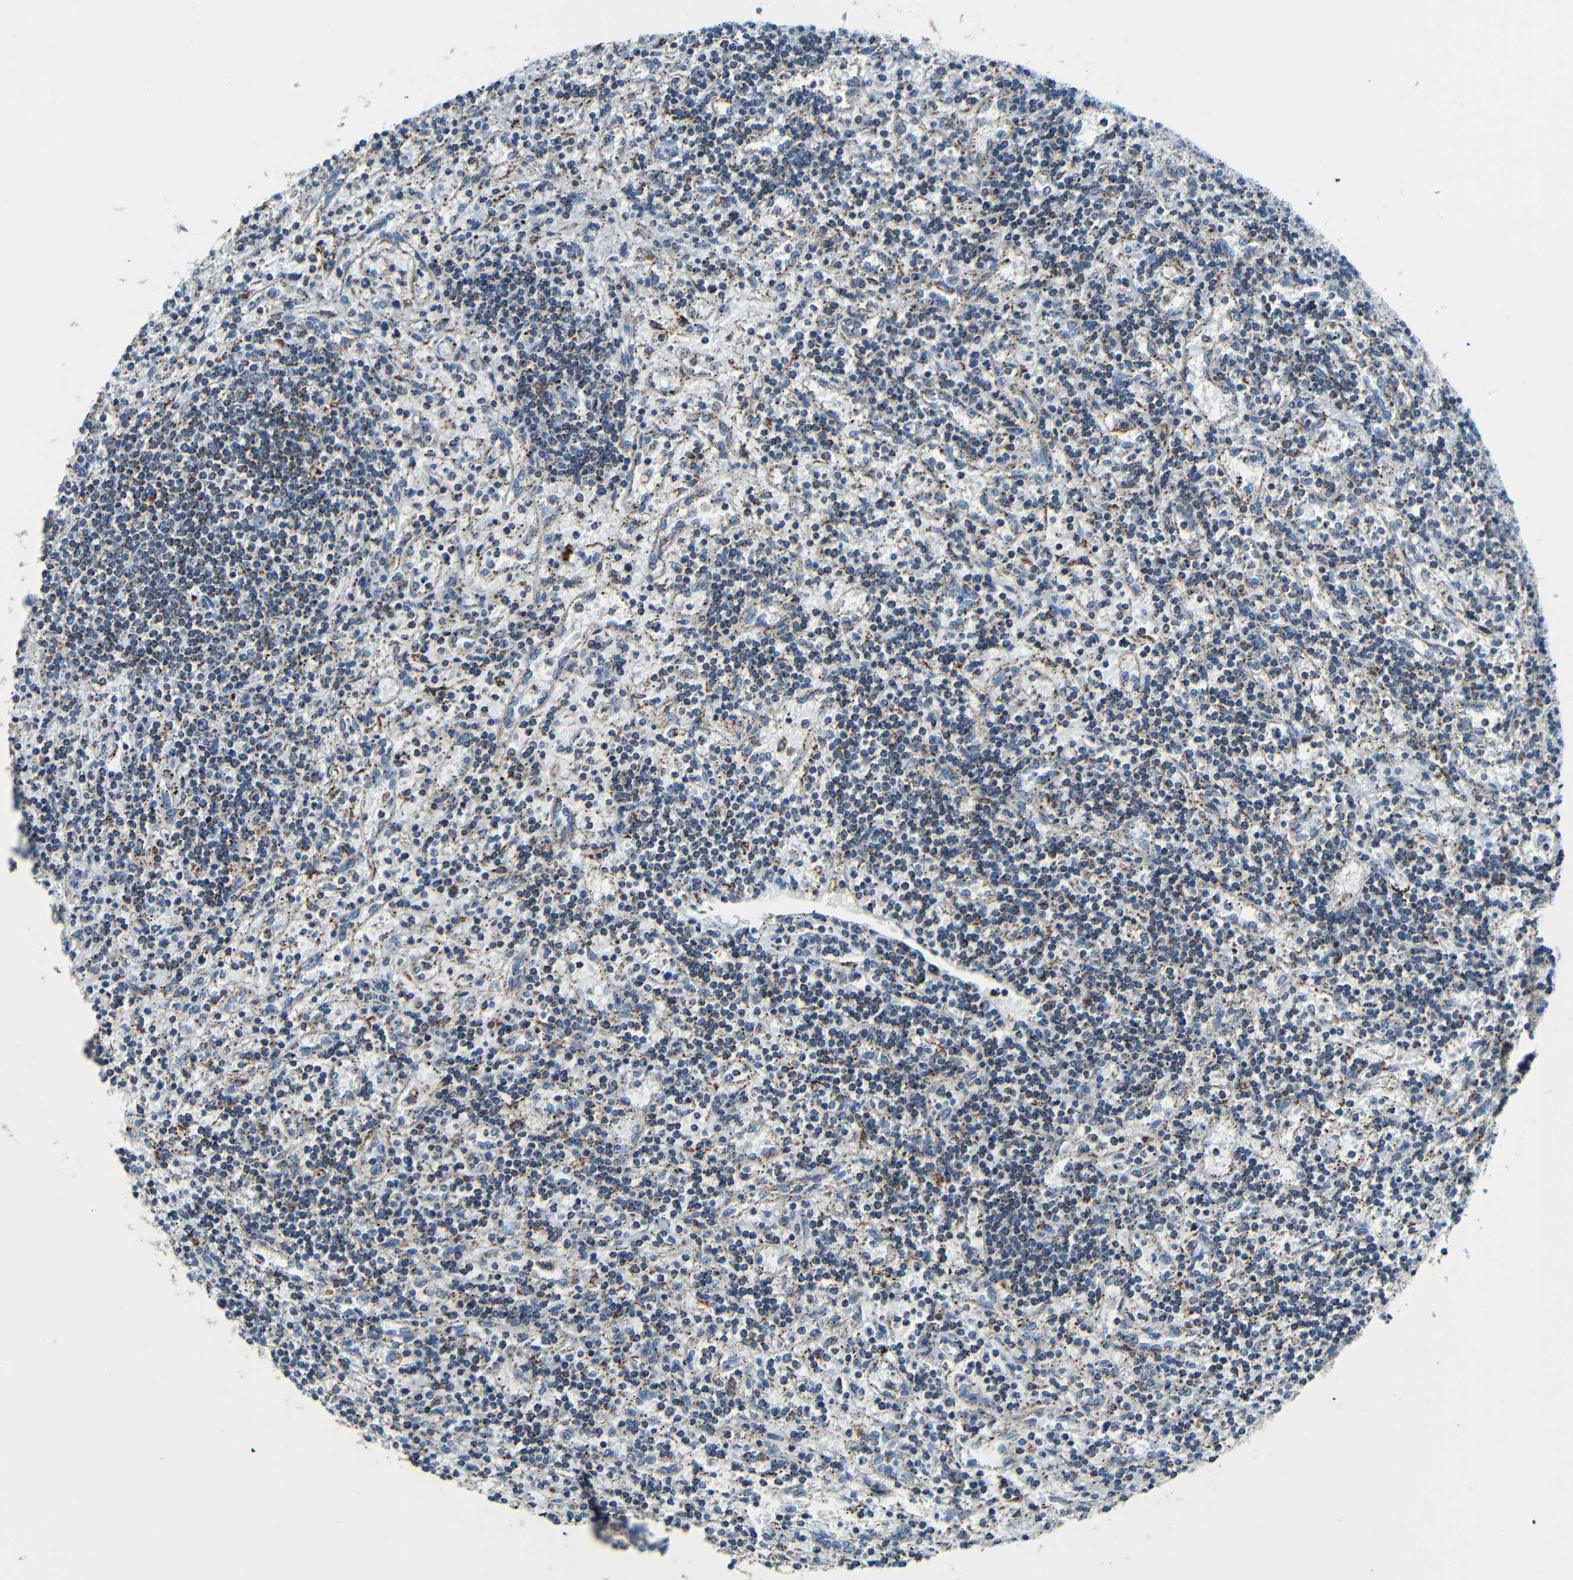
{"staining": {"intensity": "moderate", "quantity": "25%-75%", "location": "cytoplasmic/membranous"}, "tissue": "lymphoma", "cell_type": "Tumor cells", "image_type": "cancer", "snomed": [{"axis": "morphology", "description": "Malignant lymphoma, non-Hodgkin's type, Low grade"}, {"axis": "topography", "description": "Spleen"}], "caption": "Low-grade malignant lymphoma, non-Hodgkin's type stained with IHC demonstrates moderate cytoplasmic/membranous staining in approximately 25%-75% of tumor cells.", "gene": "WSCD2", "patient": {"sex": "male", "age": 76}}